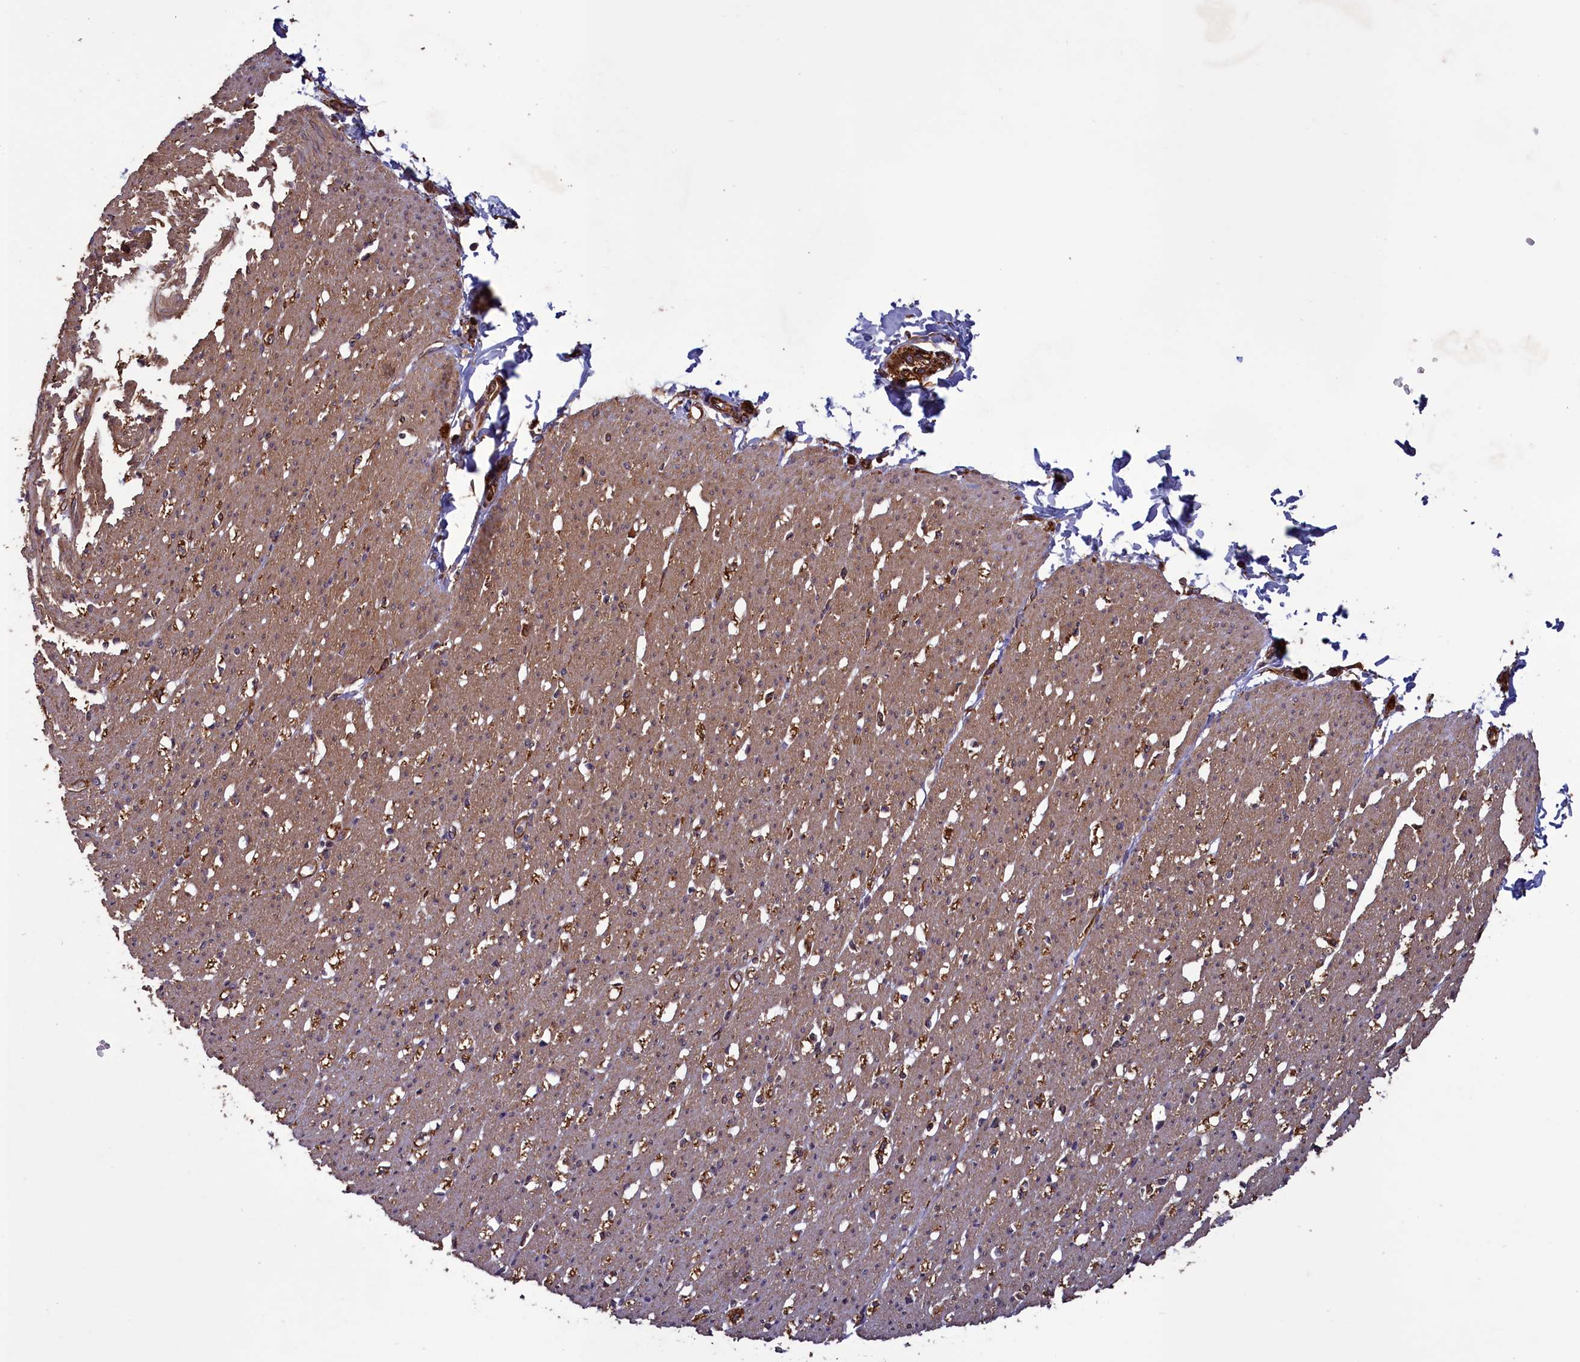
{"staining": {"intensity": "strong", "quantity": ">75%", "location": "cytoplasmic/membranous"}, "tissue": "smooth muscle", "cell_type": "Smooth muscle cells", "image_type": "normal", "snomed": [{"axis": "morphology", "description": "Normal tissue, NOS"}, {"axis": "morphology", "description": "Adenocarcinoma, NOS"}, {"axis": "topography", "description": "Colon"}, {"axis": "topography", "description": "Peripheral nerve tissue"}], "caption": "Smooth muscle stained for a protein displays strong cytoplasmic/membranous positivity in smooth muscle cells.", "gene": "DAPK3", "patient": {"sex": "male", "age": 14}}